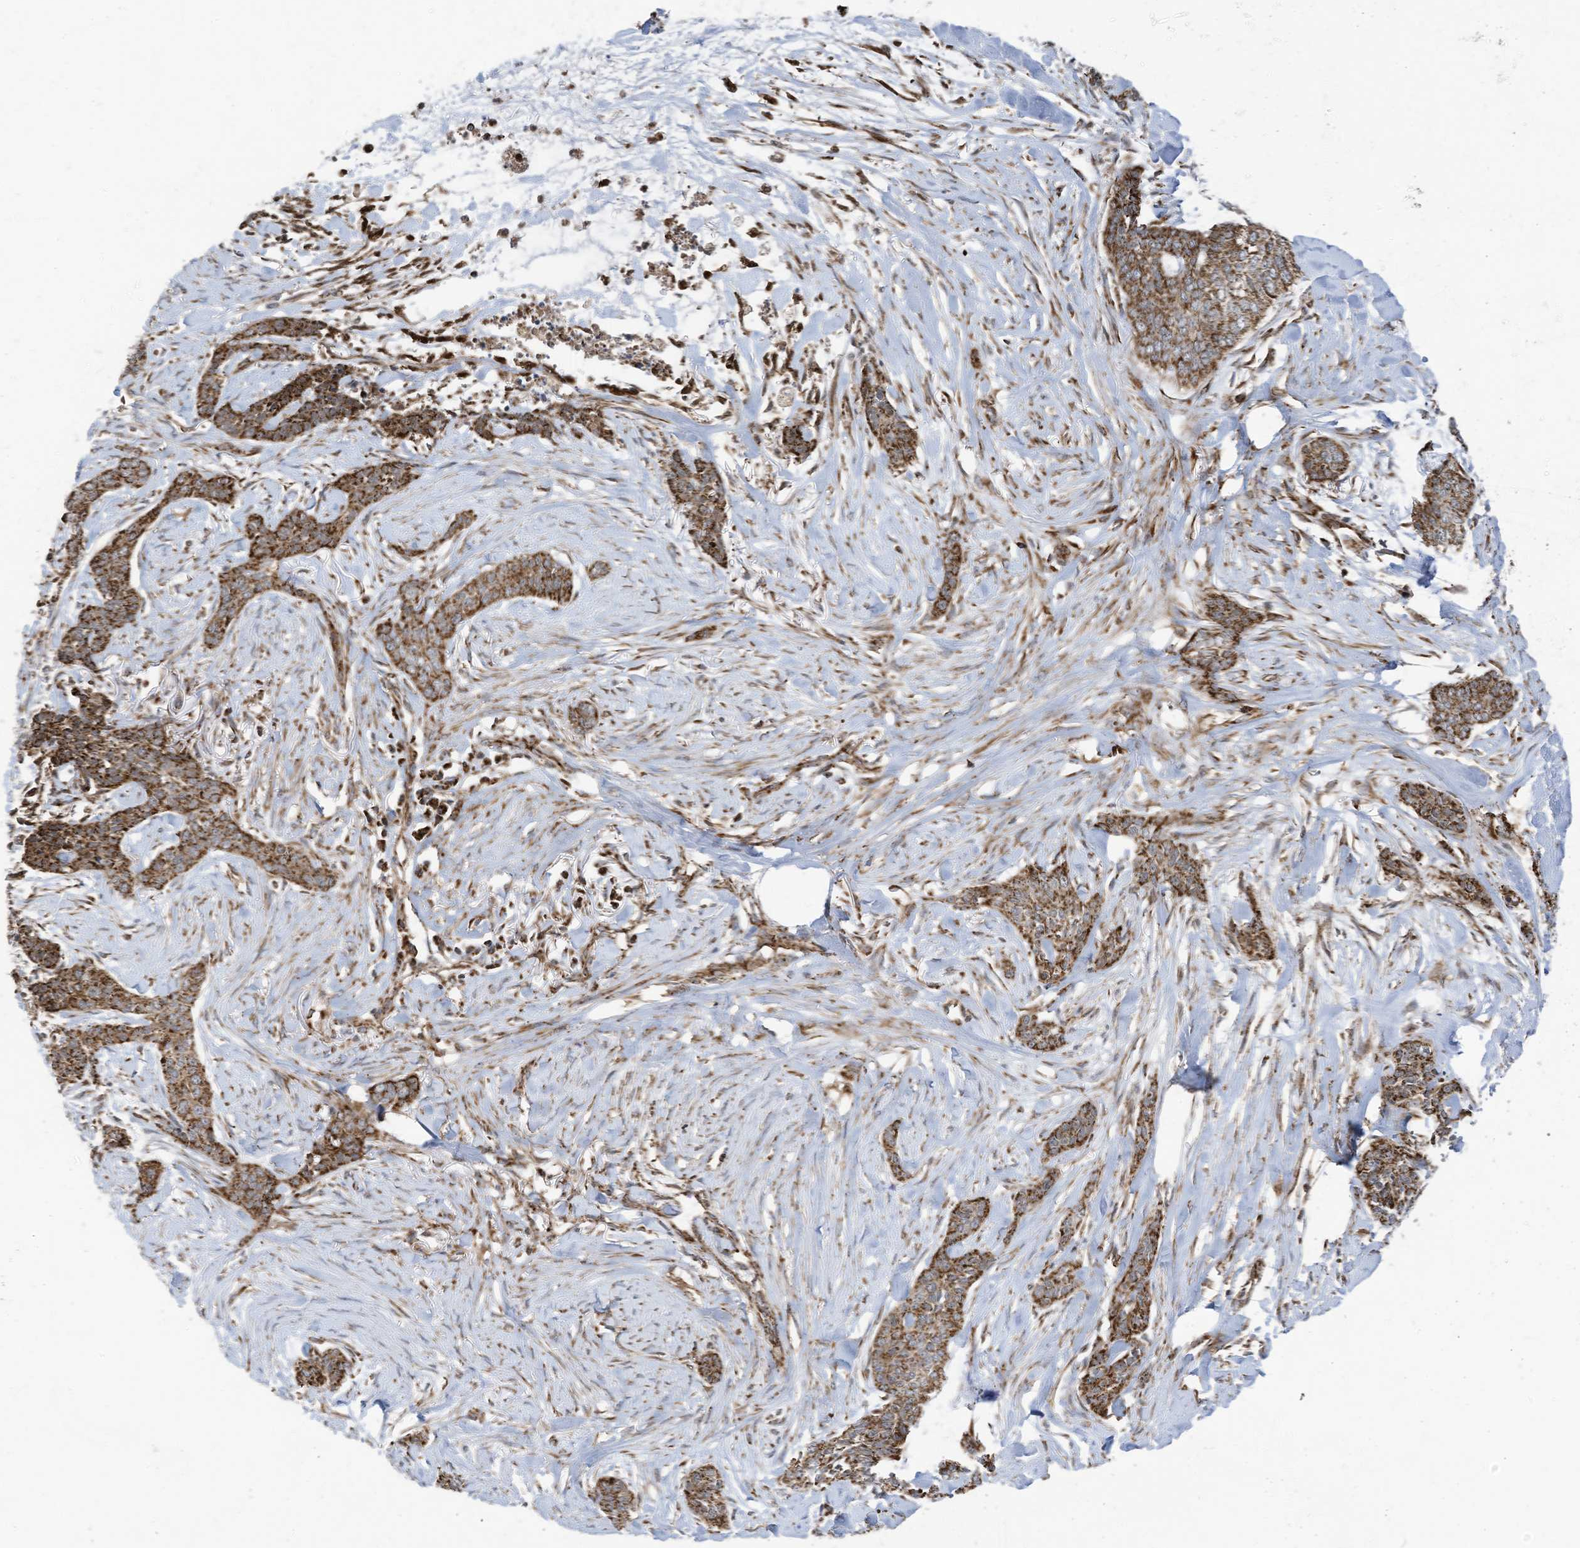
{"staining": {"intensity": "strong", "quantity": ">75%", "location": "cytoplasmic/membranous"}, "tissue": "skin cancer", "cell_type": "Tumor cells", "image_type": "cancer", "snomed": [{"axis": "morphology", "description": "Basal cell carcinoma"}, {"axis": "topography", "description": "Skin"}], "caption": "Immunohistochemical staining of basal cell carcinoma (skin) reveals high levels of strong cytoplasmic/membranous protein positivity in approximately >75% of tumor cells.", "gene": "COX10", "patient": {"sex": "female", "age": 64}}